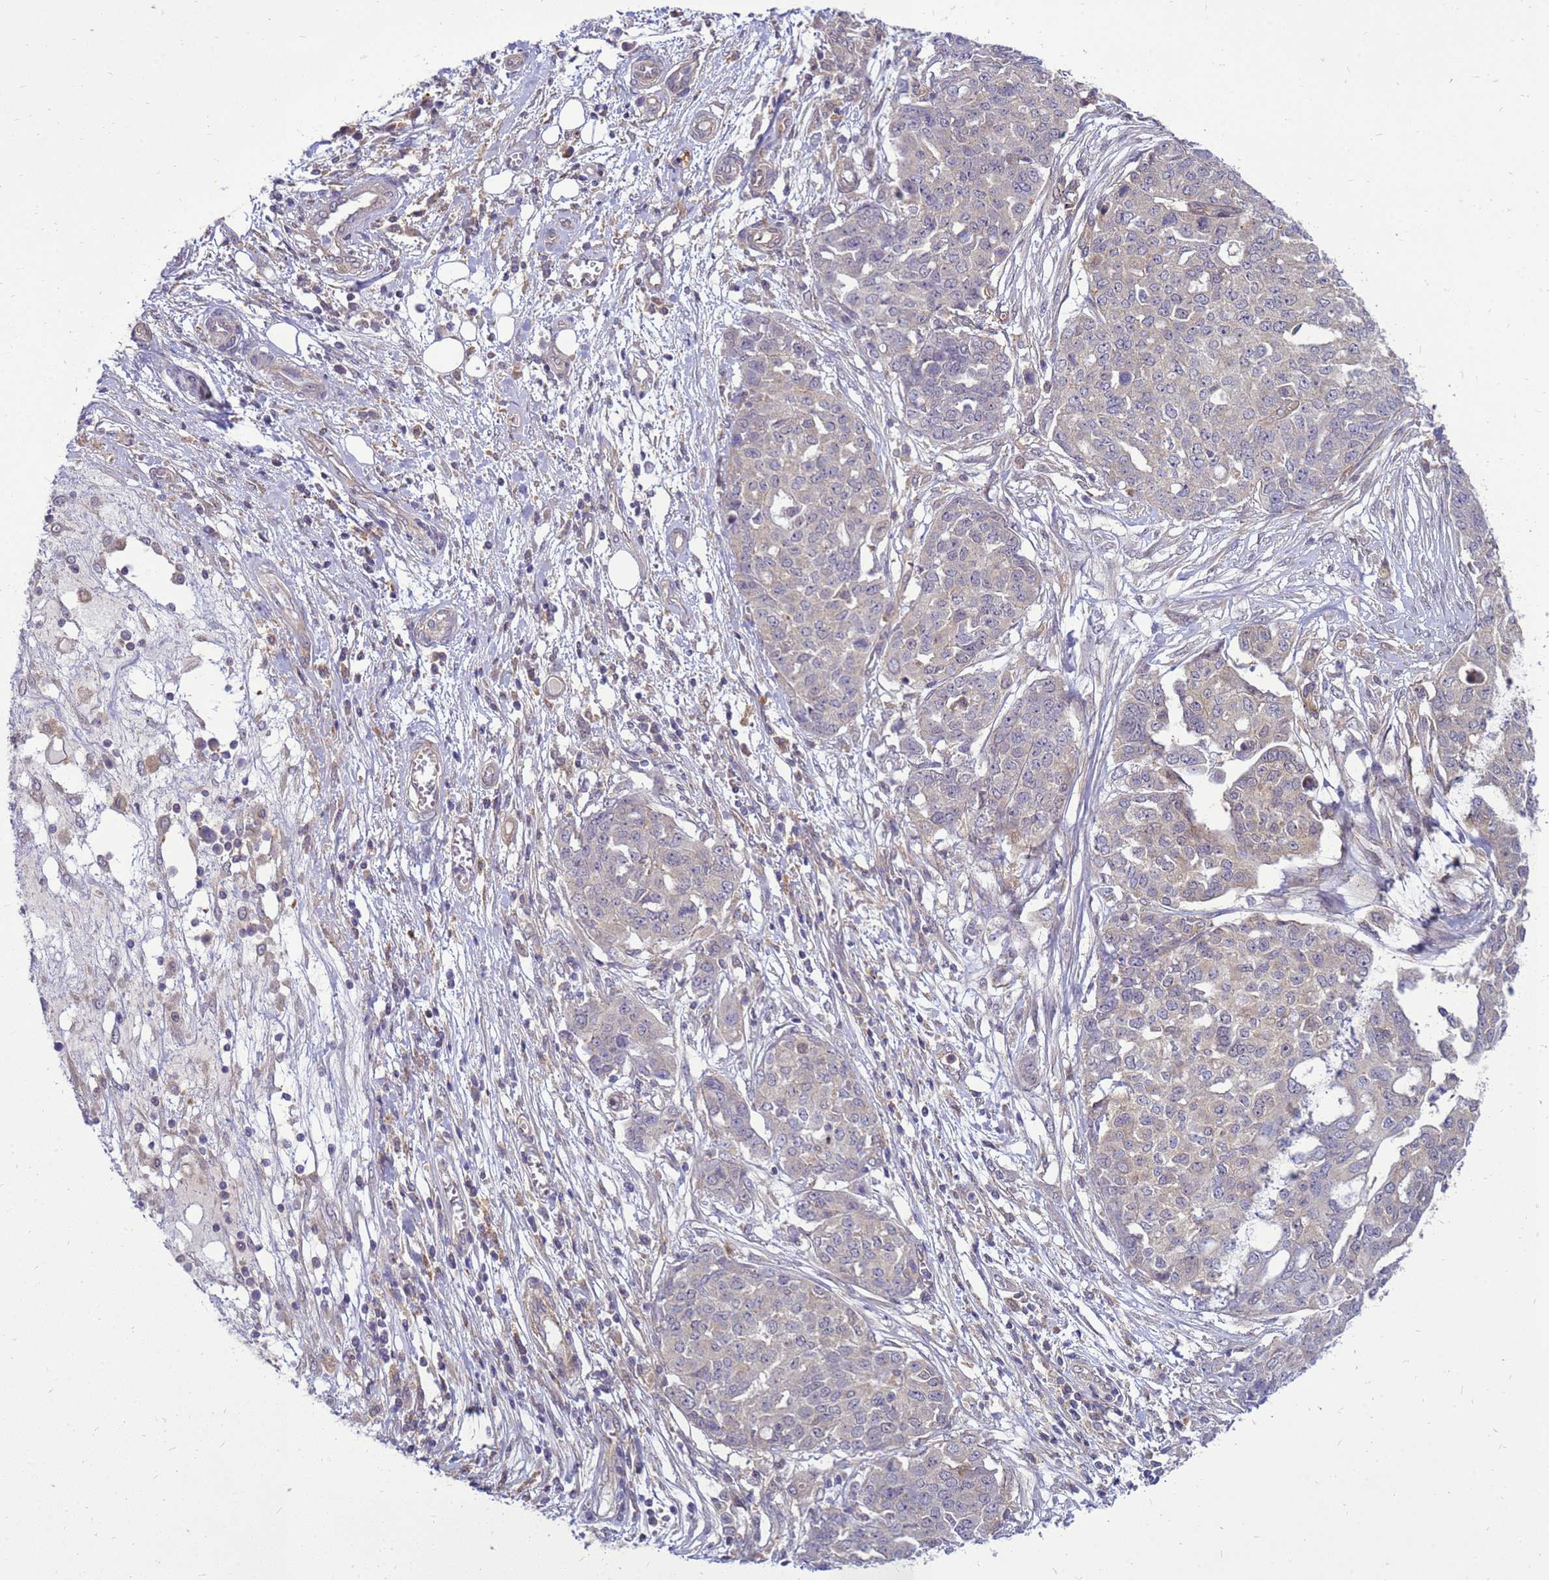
{"staining": {"intensity": "negative", "quantity": "none", "location": "none"}, "tissue": "ovarian cancer", "cell_type": "Tumor cells", "image_type": "cancer", "snomed": [{"axis": "morphology", "description": "Cystadenocarcinoma, serous, NOS"}, {"axis": "topography", "description": "Soft tissue"}, {"axis": "topography", "description": "Ovary"}], "caption": "Histopathology image shows no significant protein positivity in tumor cells of ovarian serous cystadenocarcinoma.", "gene": "ENOPH1", "patient": {"sex": "female", "age": 57}}